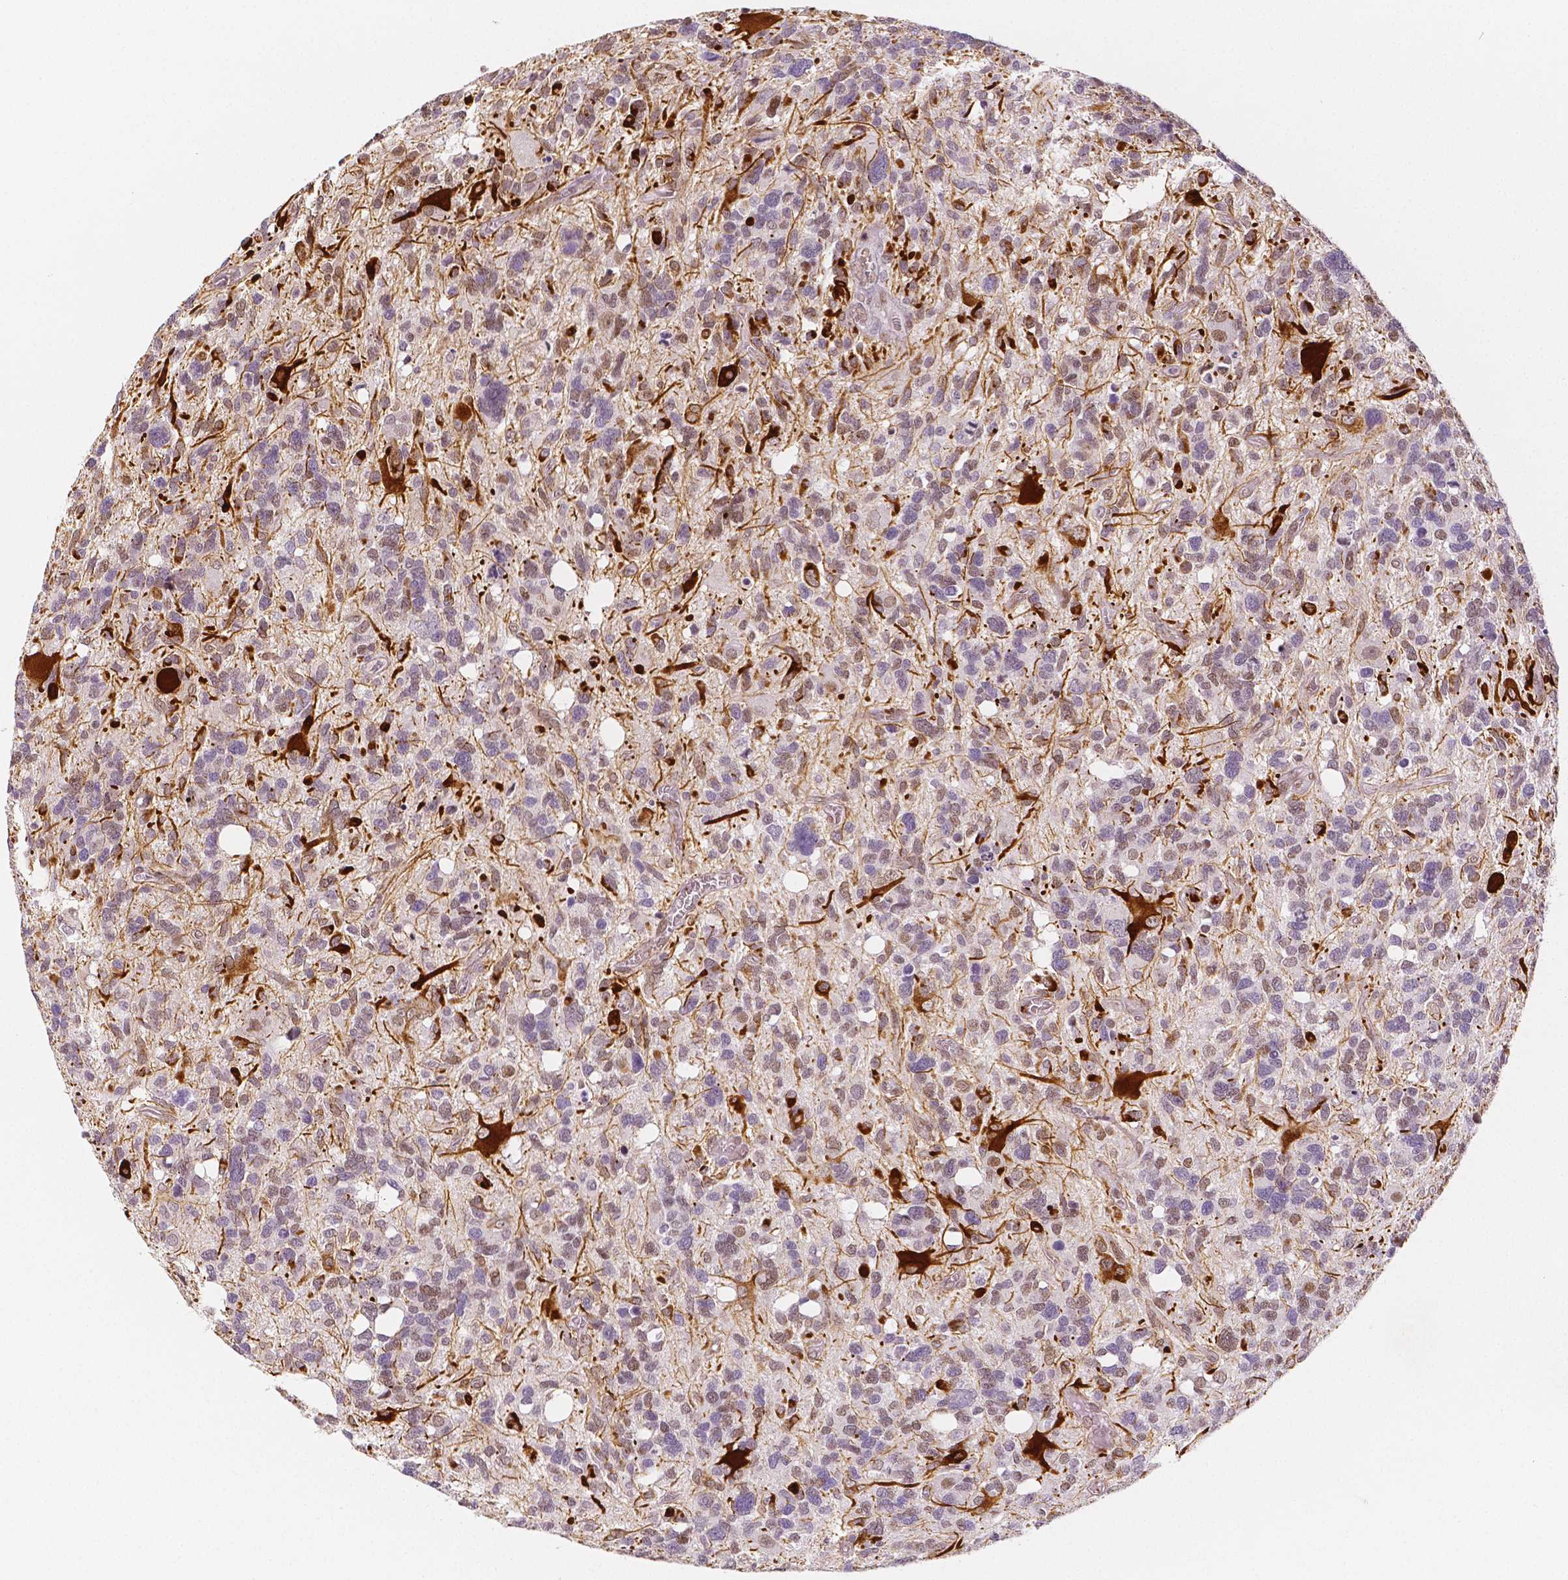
{"staining": {"intensity": "moderate", "quantity": "<25%", "location": "cytoplasmic/membranous,nuclear"}, "tissue": "glioma", "cell_type": "Tumor cells", "image_type": "cancer", "snomed": [{"axis": "morphology", "description": "Glioma, malignant, High grade"}, {"axis": "topography", "description": "Brain"}], "caption": "Protein expression analysis of malignant high-grade glioma demonstrates moderate cytoplasmic/membranous and nuclear positivity in about <25% of tumor cells.", "gene": "KDM5B", "patient": {"sex": "male", "age": 49}}